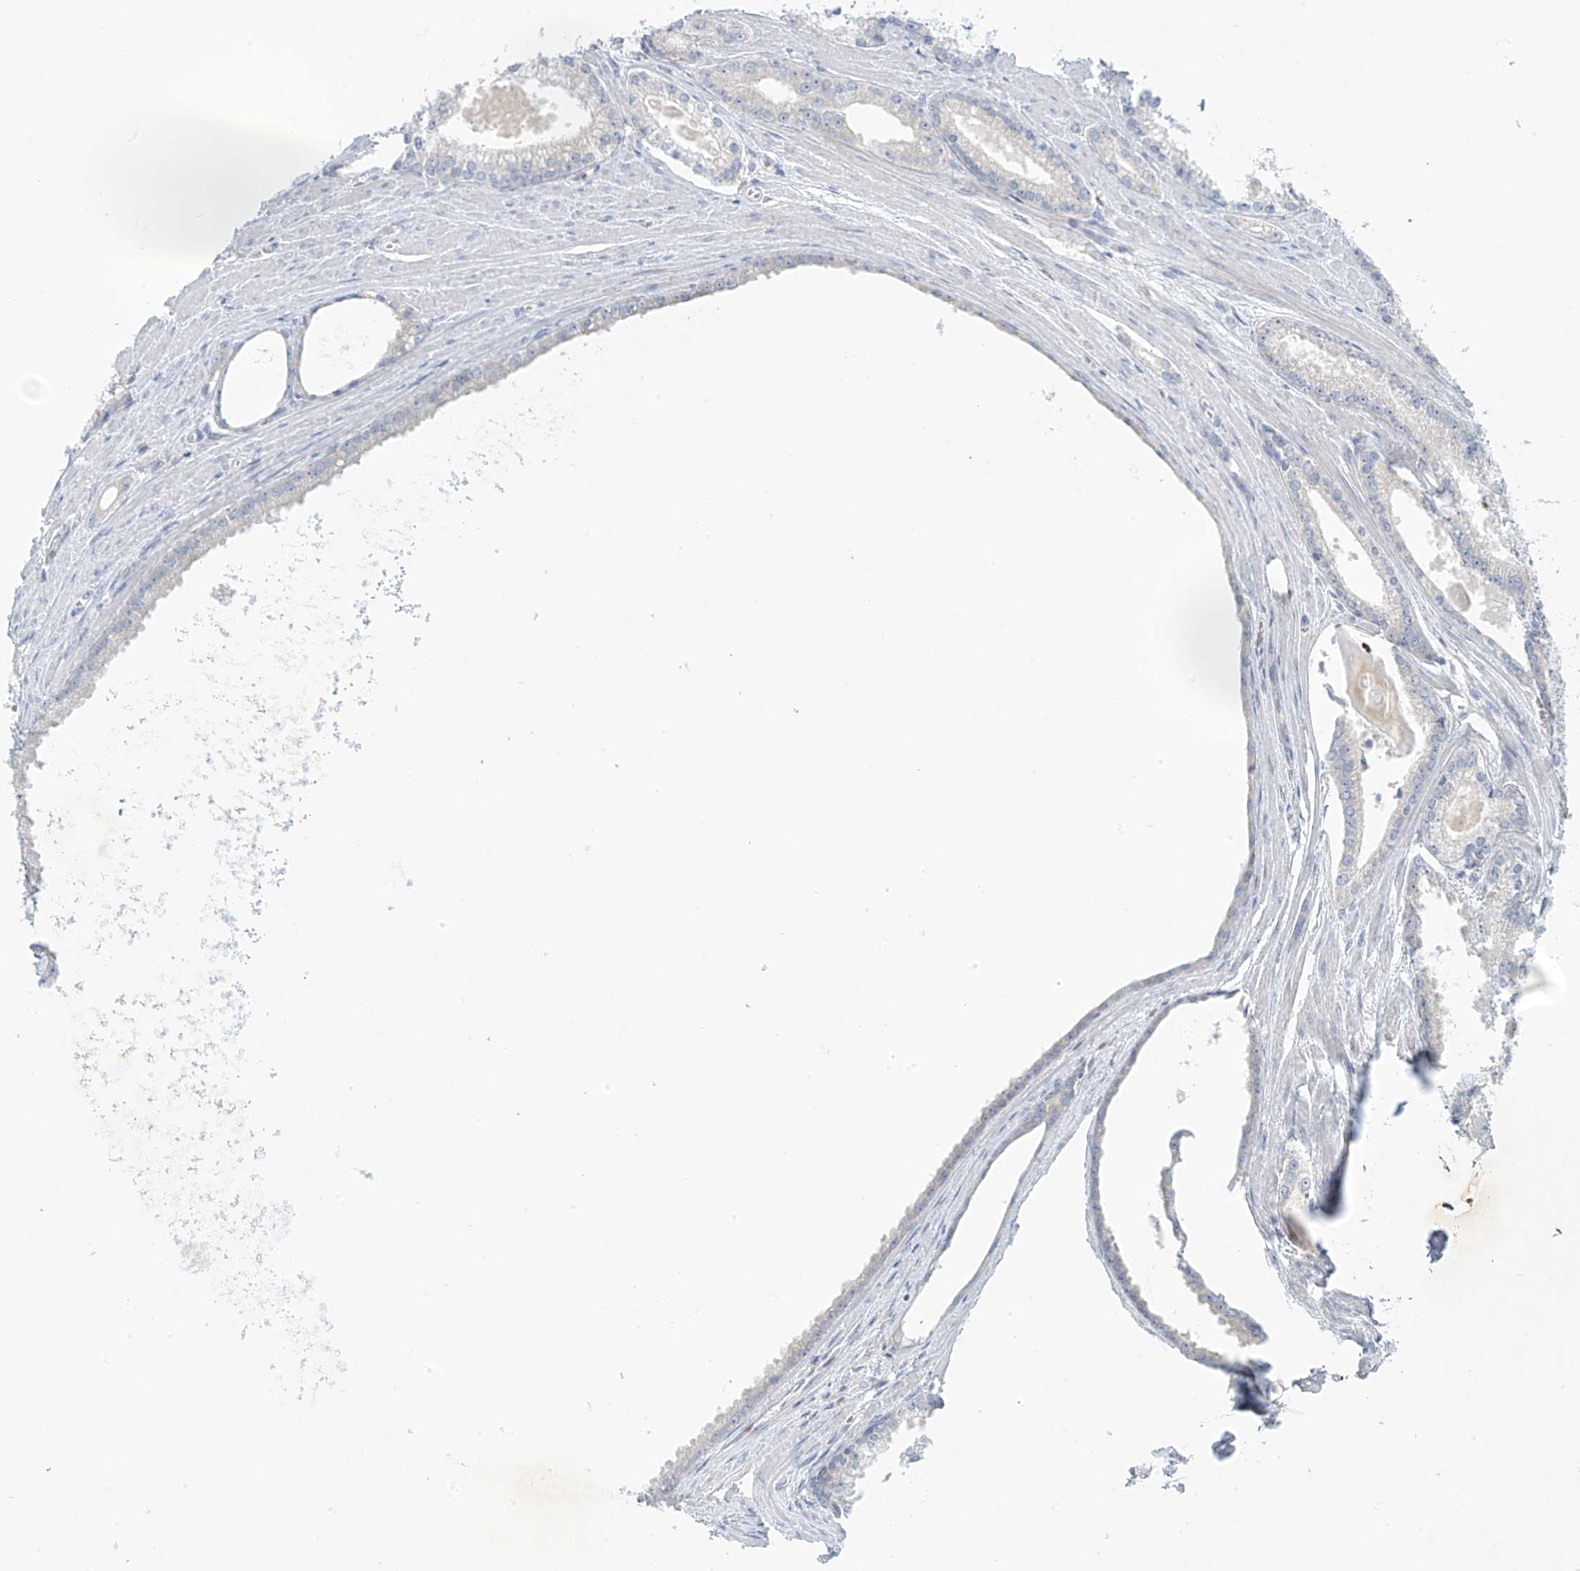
{"staining": {"intensity": "negative", "quantity": "none", "location": "none"}, "tissue": "prostate cancer", "cell_type": "Tumor cells", "image_type": "cancer", "snomed": [{"axis": "morphology", "description": "Adenocarcinoma, Low grade"}, {"axis": "topography", "description": "Prostate"}], "caption": "Micrograph shows no protein positivity in tumor cells of prostate cancer tissue.", "gene": "SLC6A12", "patient": {"sex": "male", "age": 54}}